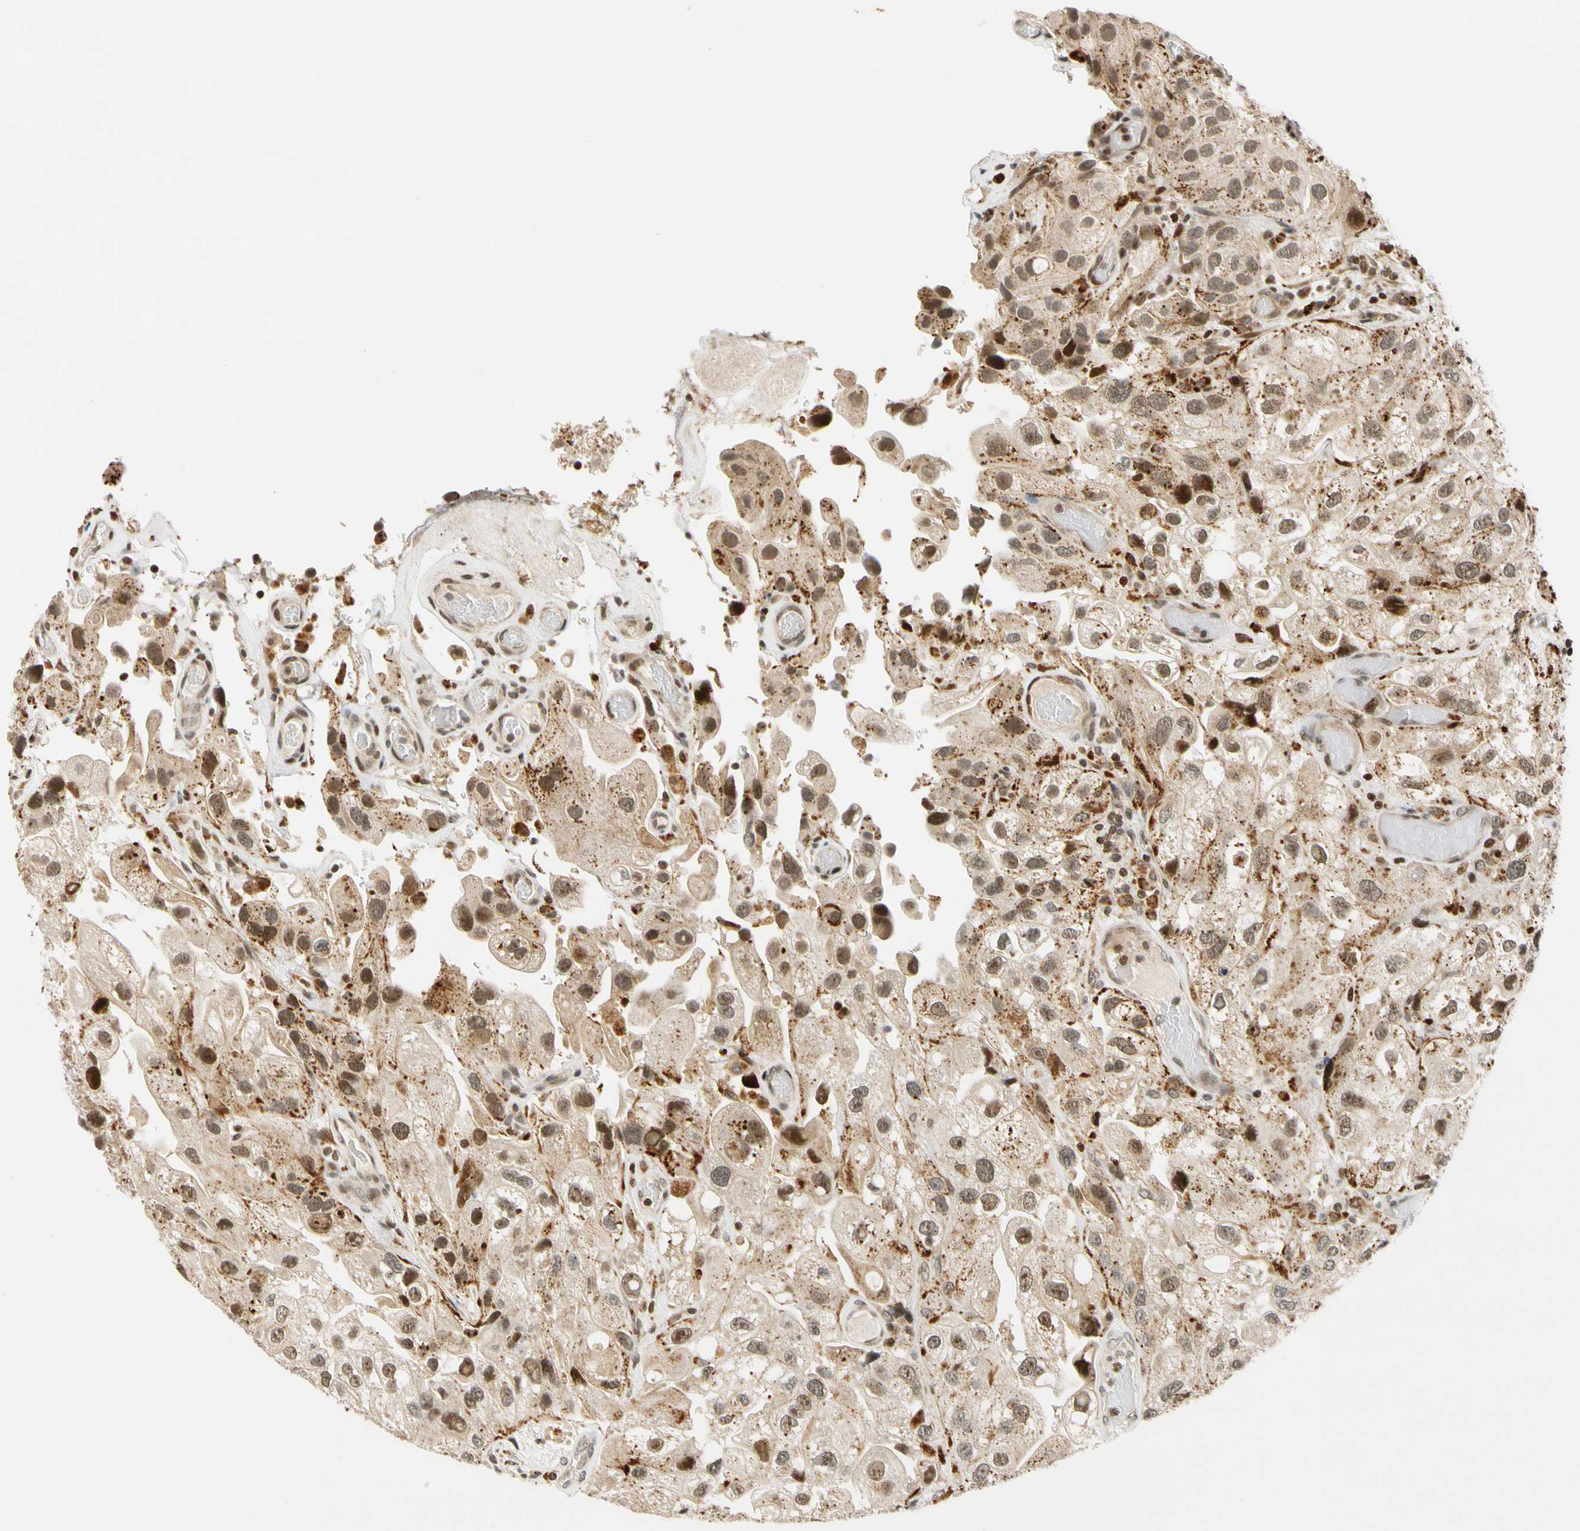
{"staining": {"intensity": "moderate", "quantity": ">75%", "location": "cytoplasmic/membranous,nuclear"}, "tissue": "urothelial cancer", "cell_type": "Tumor cells", "image_type": "cancer", "snomed": [{"axis": "morphology", "description": "Urothelial carcinoma, High grade"}, {"axis": "topography", "description": "Urinary bladder"}], "caption": "The immunohistochemical stain shows moderate cytoplasmic/membranous and nuclear positivity in tumor cells of high-grade urothelial carcinoma tissue. (Brightfield microscopy of DAB IHC at high magnification).", "gene": "CDK7", "patient": {"sex": "female", "age": 64}}